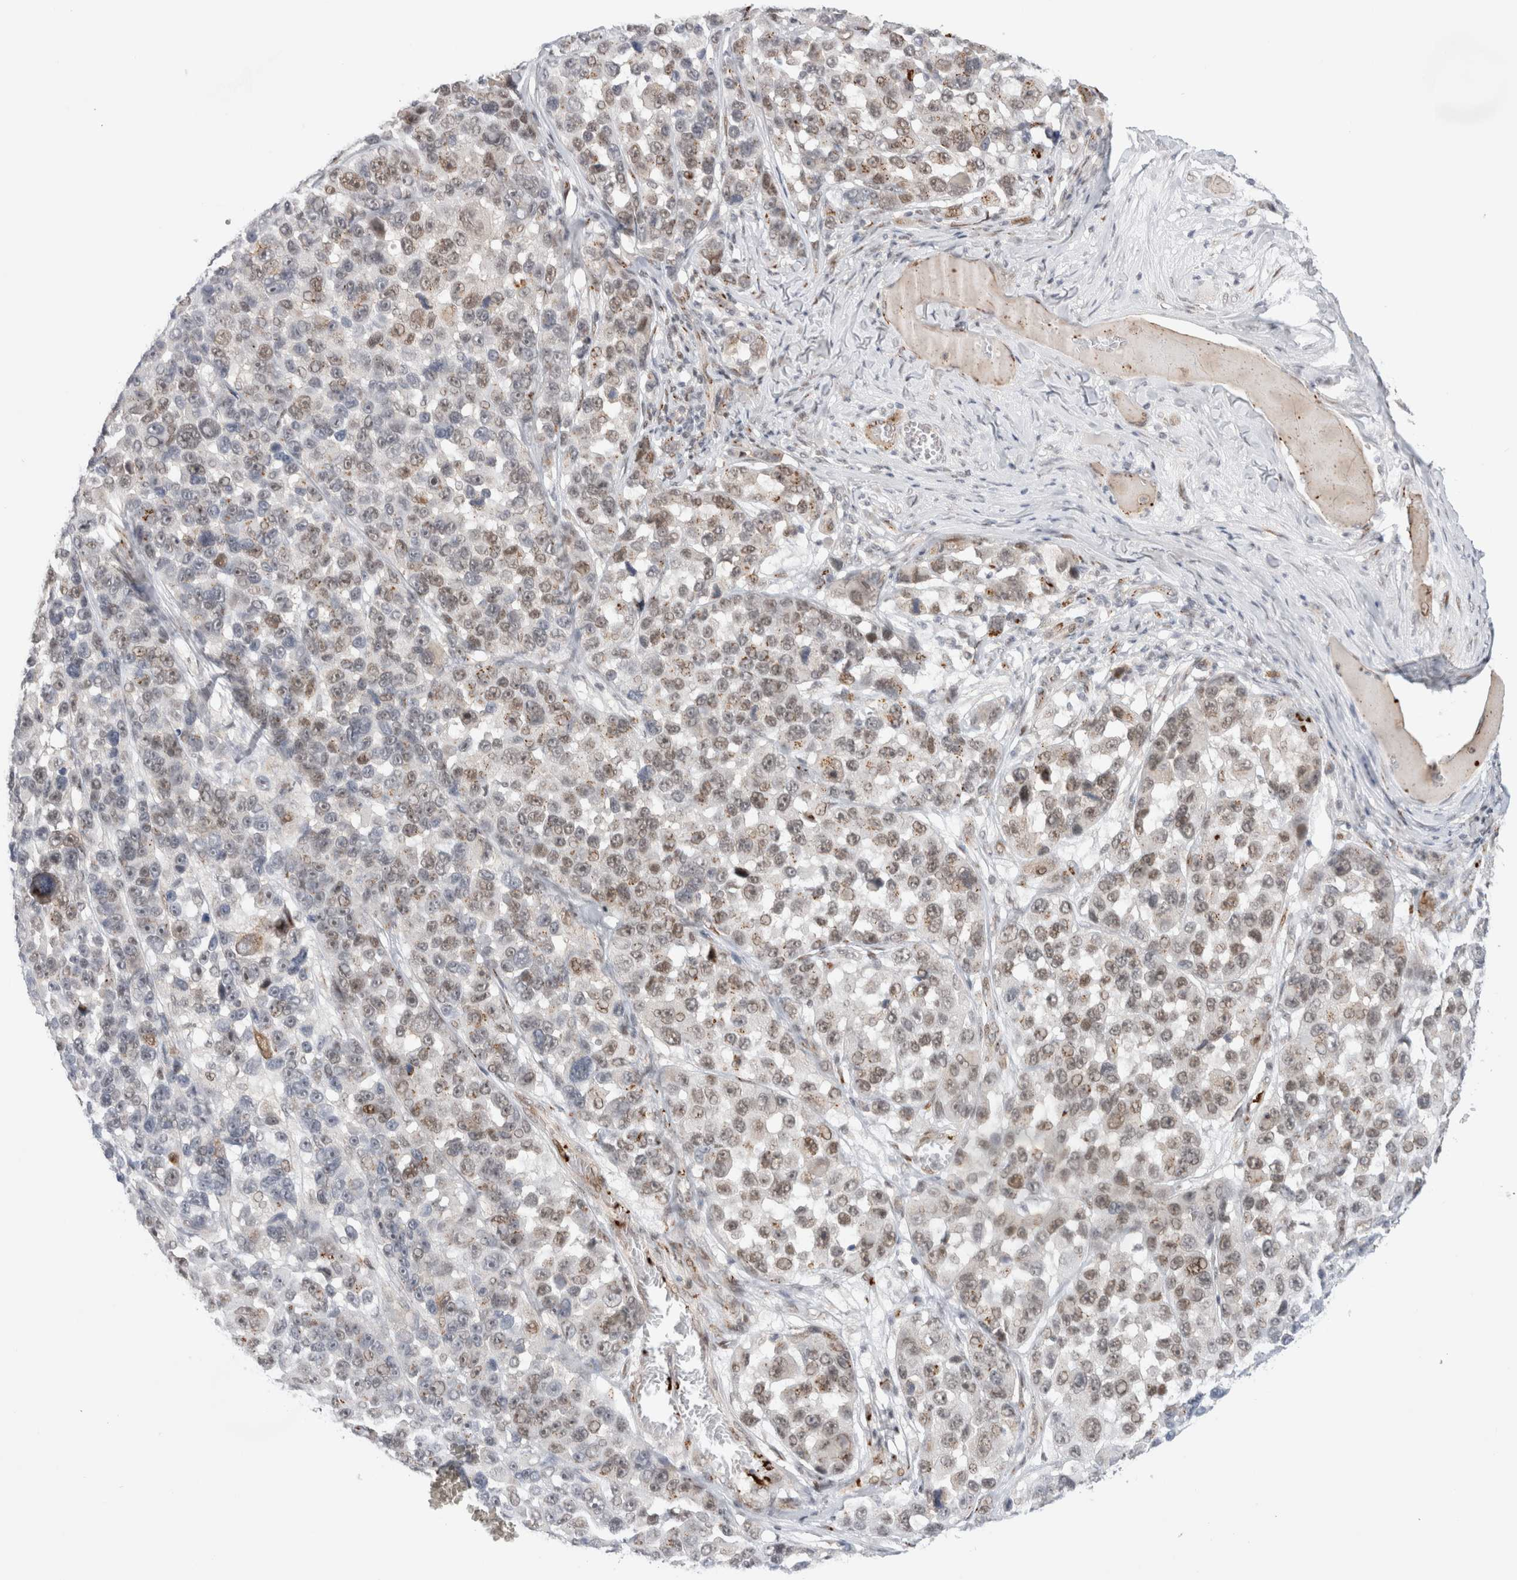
{"staining": {"intensity": "weak", "quantity": "25%-75%", "location": "nuclear"}, "tissue": "melanoma", "cell_type": "Tumor cells", "image_type": "cancer", "snomed": [{"axis": "morphology", "description": "Malignant melanoma, NOS"}, {"axis": "topography", "description": "Skin"}], "caption": "There is low levels of weak nuclear staining in tumor cells of malignant melanoma, as demonstrated by immunohistochemical staining (brown color).", "gene": "VPS28", "patient": {"sex": "male", "age": 53}}